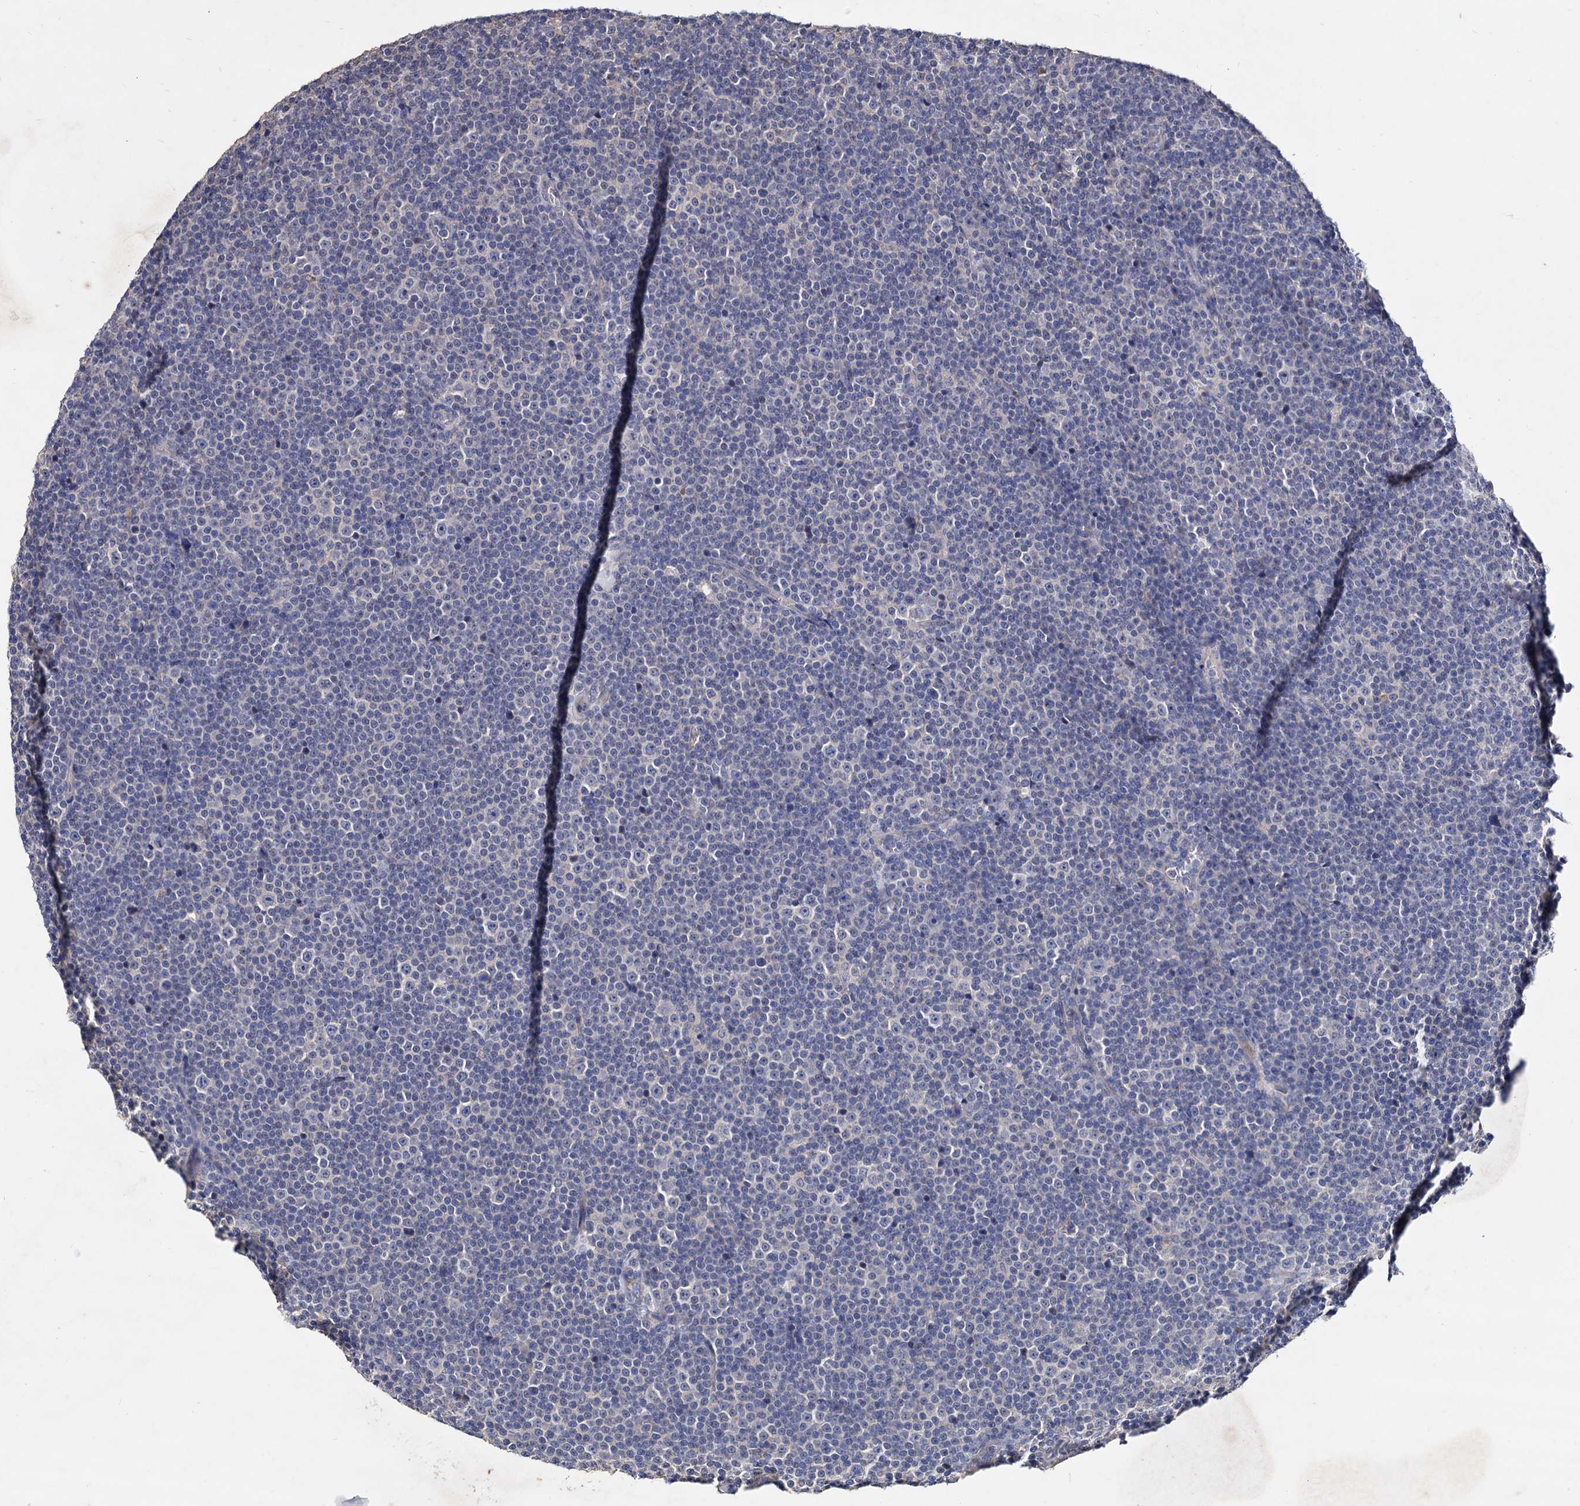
{"staining": {"intensity": "negative", "quantity": "none", "location": "none"}, "tissue": "lymphoma", "cell_type": "Tumor cells", "image_type": "cancer", "snomed": [{"axis": "morphology", "description": "Malignant lymphoma, non-Hodgkin's type, Low grade"}, {"axis": "topography", "description": "Lymph node"}], "caption": "Protein analysis of malignant lymphoma, non-Hodgkin's type (low-grade) shows no significant expression in tumor cells.", "gene": "NPAS4", "patient": {"sex": "female", "age": 67}}